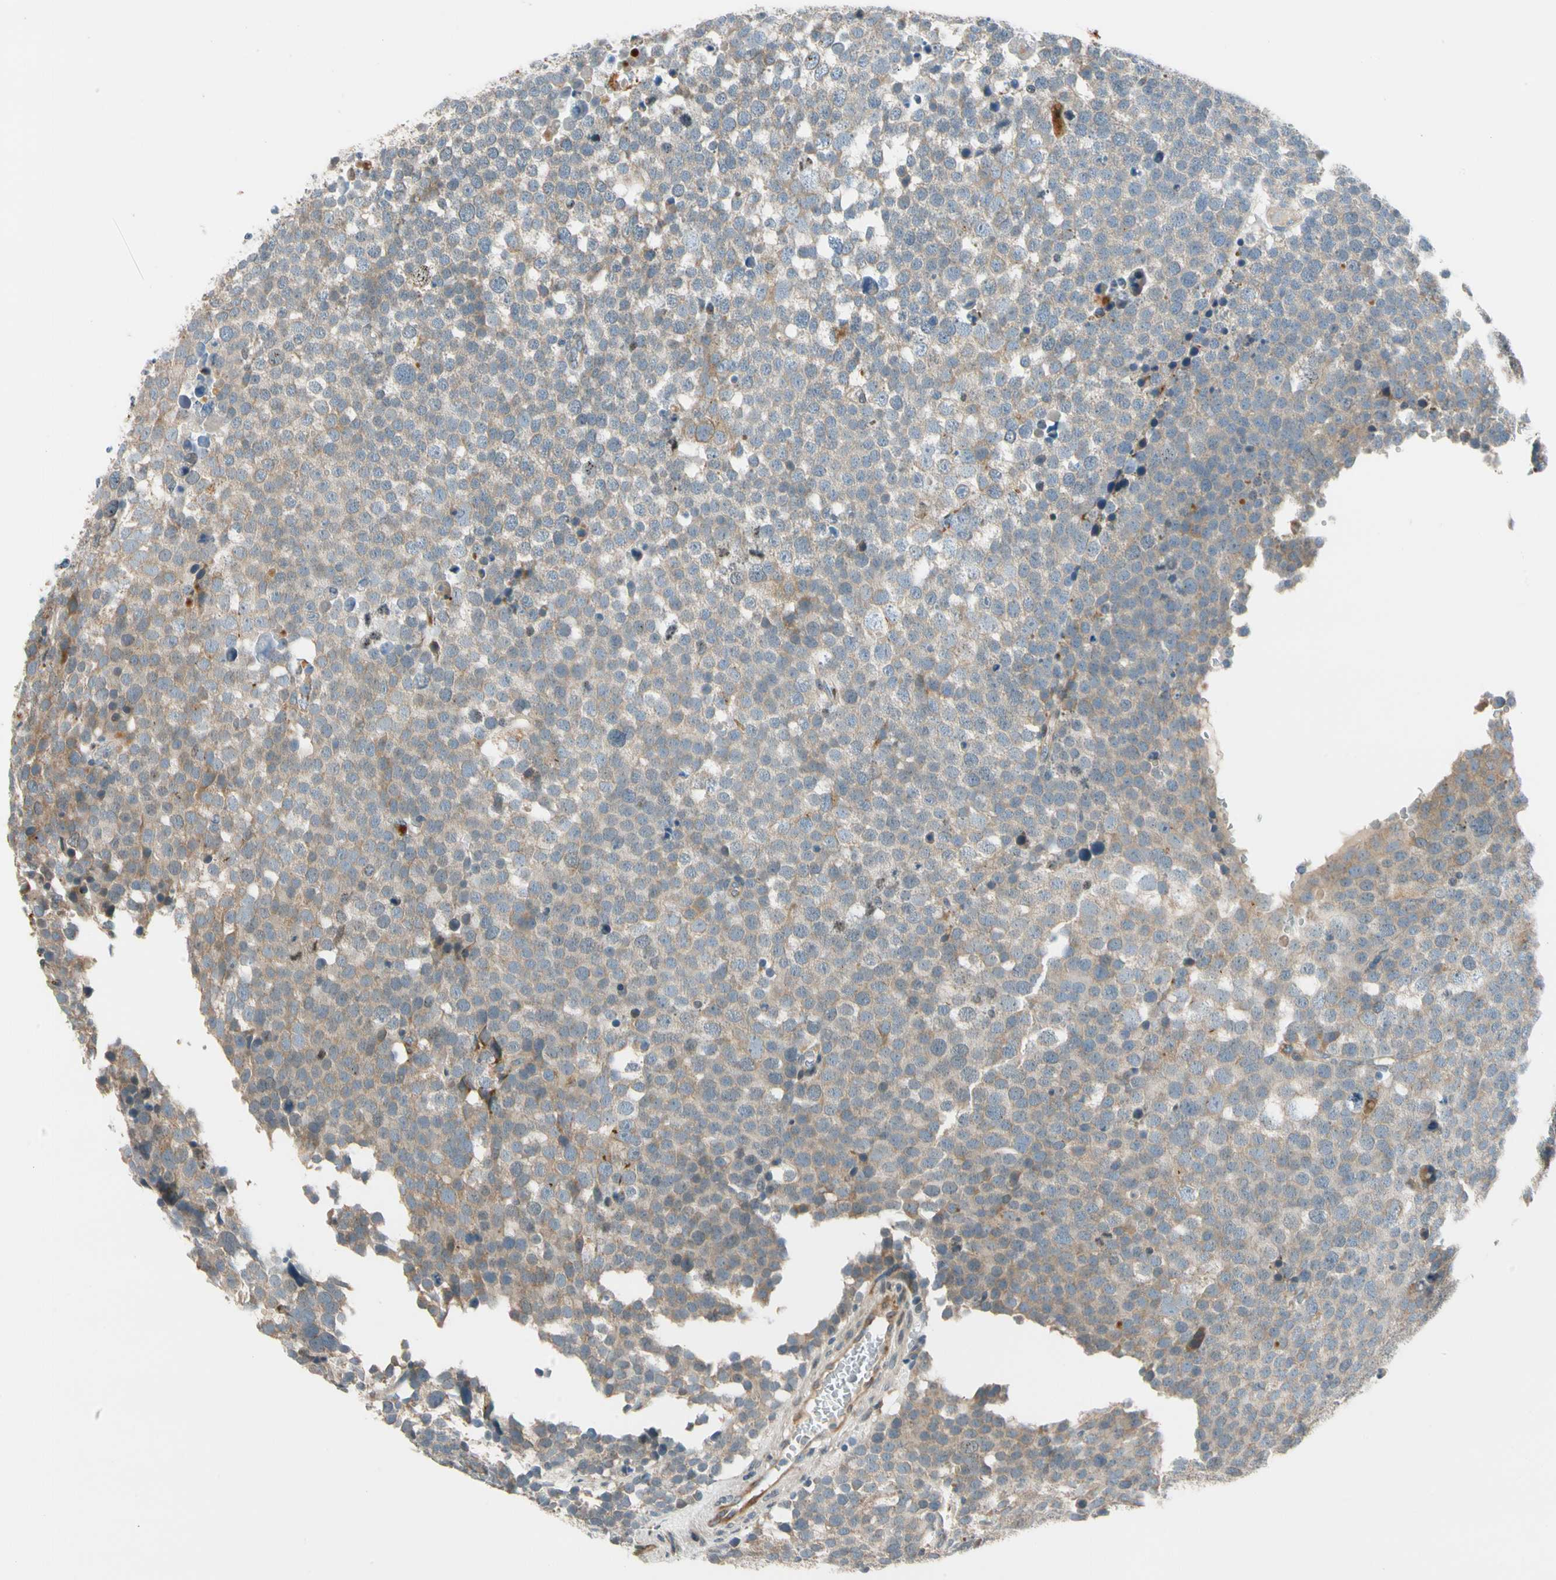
{"staining": {"intensity": "weak", "quantity": ">75%", "location": "cytoplasmic/membranous"}, "tissue": "testis cancer", "cell_type": "Tumor cells", "image_type": "cancer", "snomed": [{"axis": "morphology", "description": "Seminoma, NOS"}, {"axis": "topography", "description": "Testis"}], "caption": "High-magnification brightfield microscopy of seminoma (testis) stained with DAB (brown) and counterstained with hematoxylin (blue). tumor cells exhibit weak cytoplasmic/membranous staining is identified in approximately>75% of cells.", "gene": "MST1R", "patient": {"sex": "male", "age": 71}}